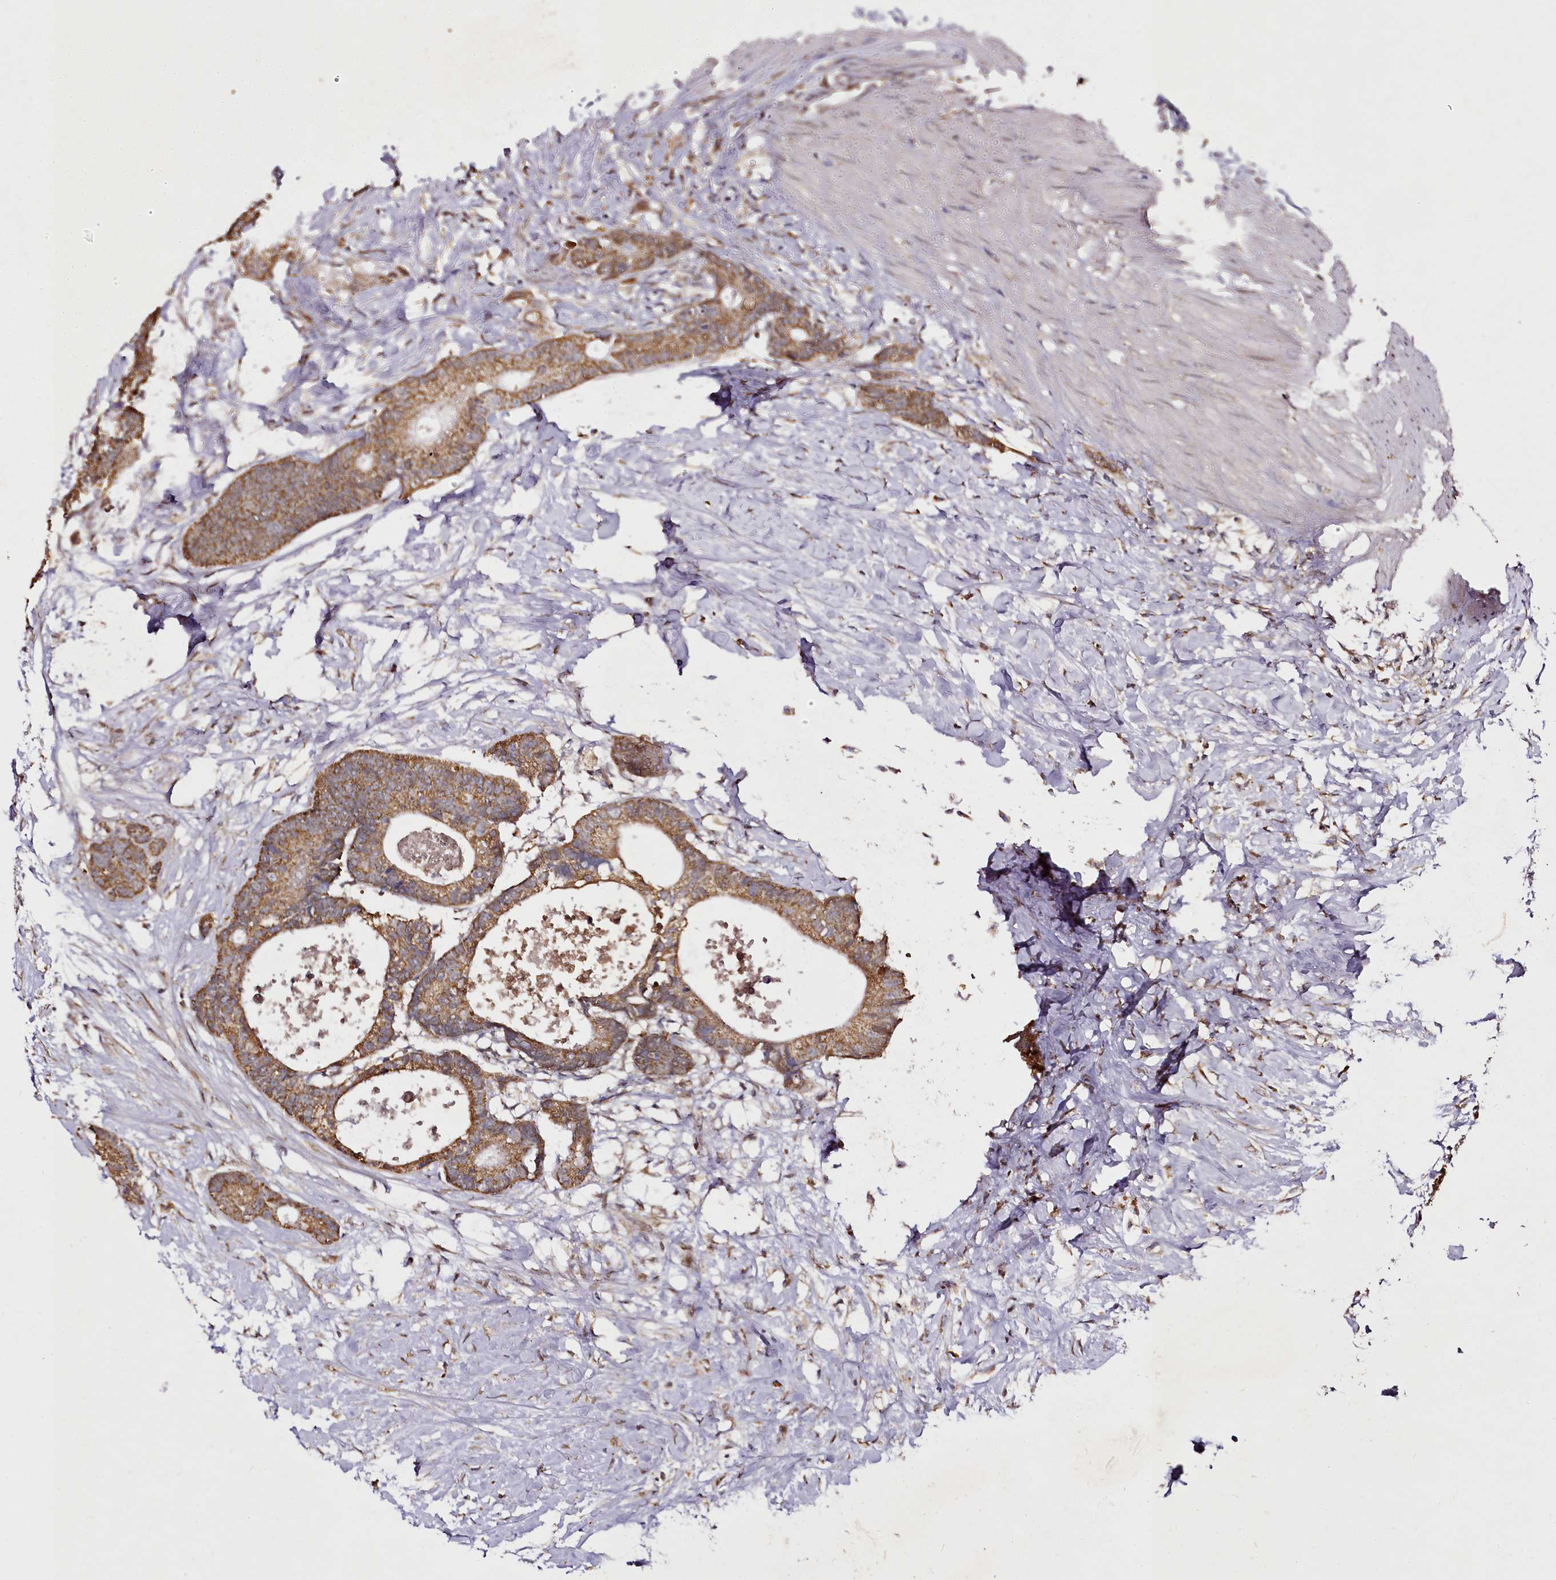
{"staining": {"intensity": "moderate", "quantity": ">75%", "location": "cytoplasmic/membranous"}, "tissue": "colorectal cancer", "cell_type": "Tumor cells", "image_type": "cancer", "snomed": [{"axis": "morphology", "description": "Adenocarcinoma, NOS"}, {"axis": "topography", "description": "Colon"}], "caption": "Human colorectal cancer (adenocarcinoma) stained with a protein marker exhibits moderate staining in tumor cells.", "gene": "EDIL3", "patient": {"sex": "female", "age": 57}}